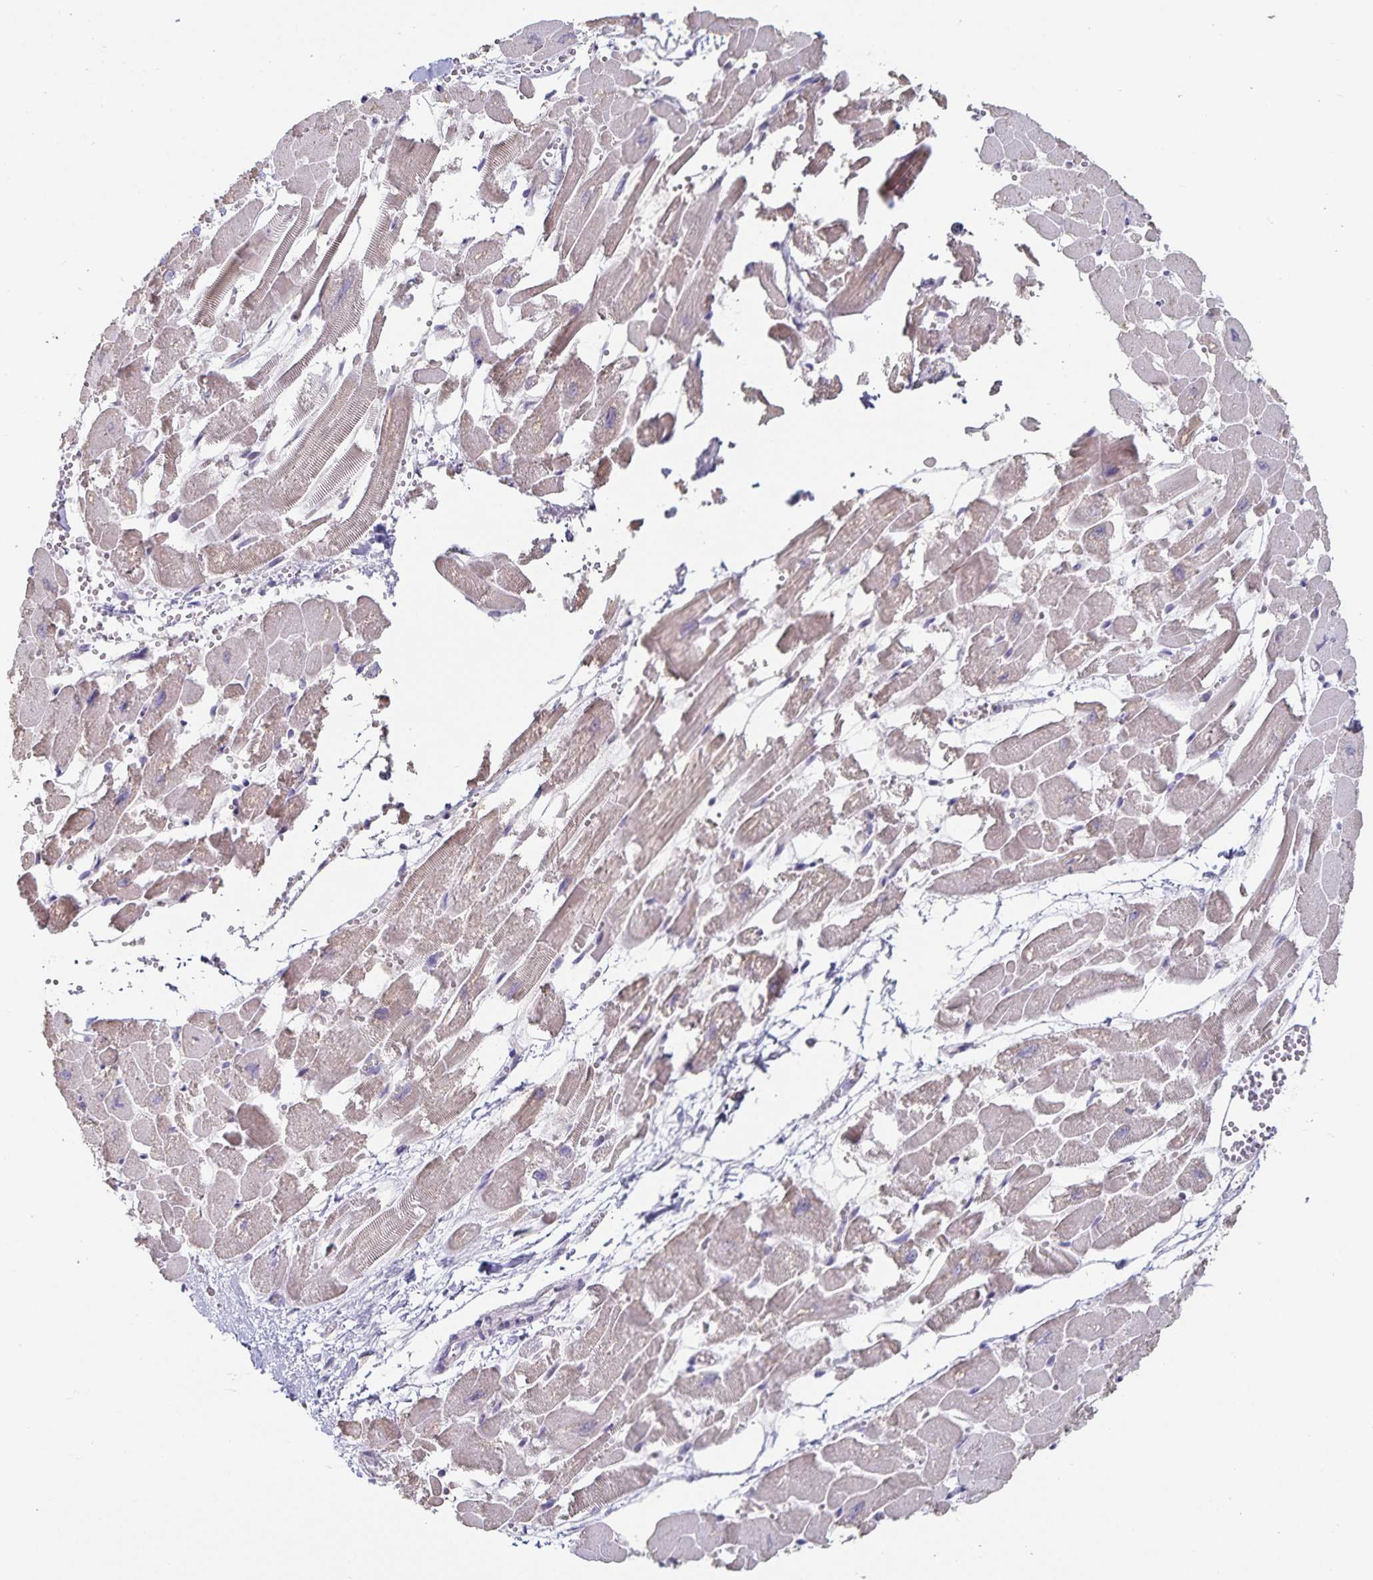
{"staining": {"intensity": "weak", "quantity": "25%-75%", "location": "cytoplasmic/membranous"}, "tissue": "heart muscle", "cell_type": "Cardiomyocytes", "image_type": "normal", "snomed": [{"axis": "morphology", "description": "Normal tissue, NOS"}, {"axis": "topography", "description": "Heart"}], "caption": "Benign heart muscle exhibits weak cytoplasmic/membranous expression in approximately 25%-75% of cardiomyocytes Using DAB (brown) and hematoxylin (blue) stains, captured at high magnification using brightfield microscopy..", "gene": "DNAH9", "patient": {"sex": "female", "age": 52}}